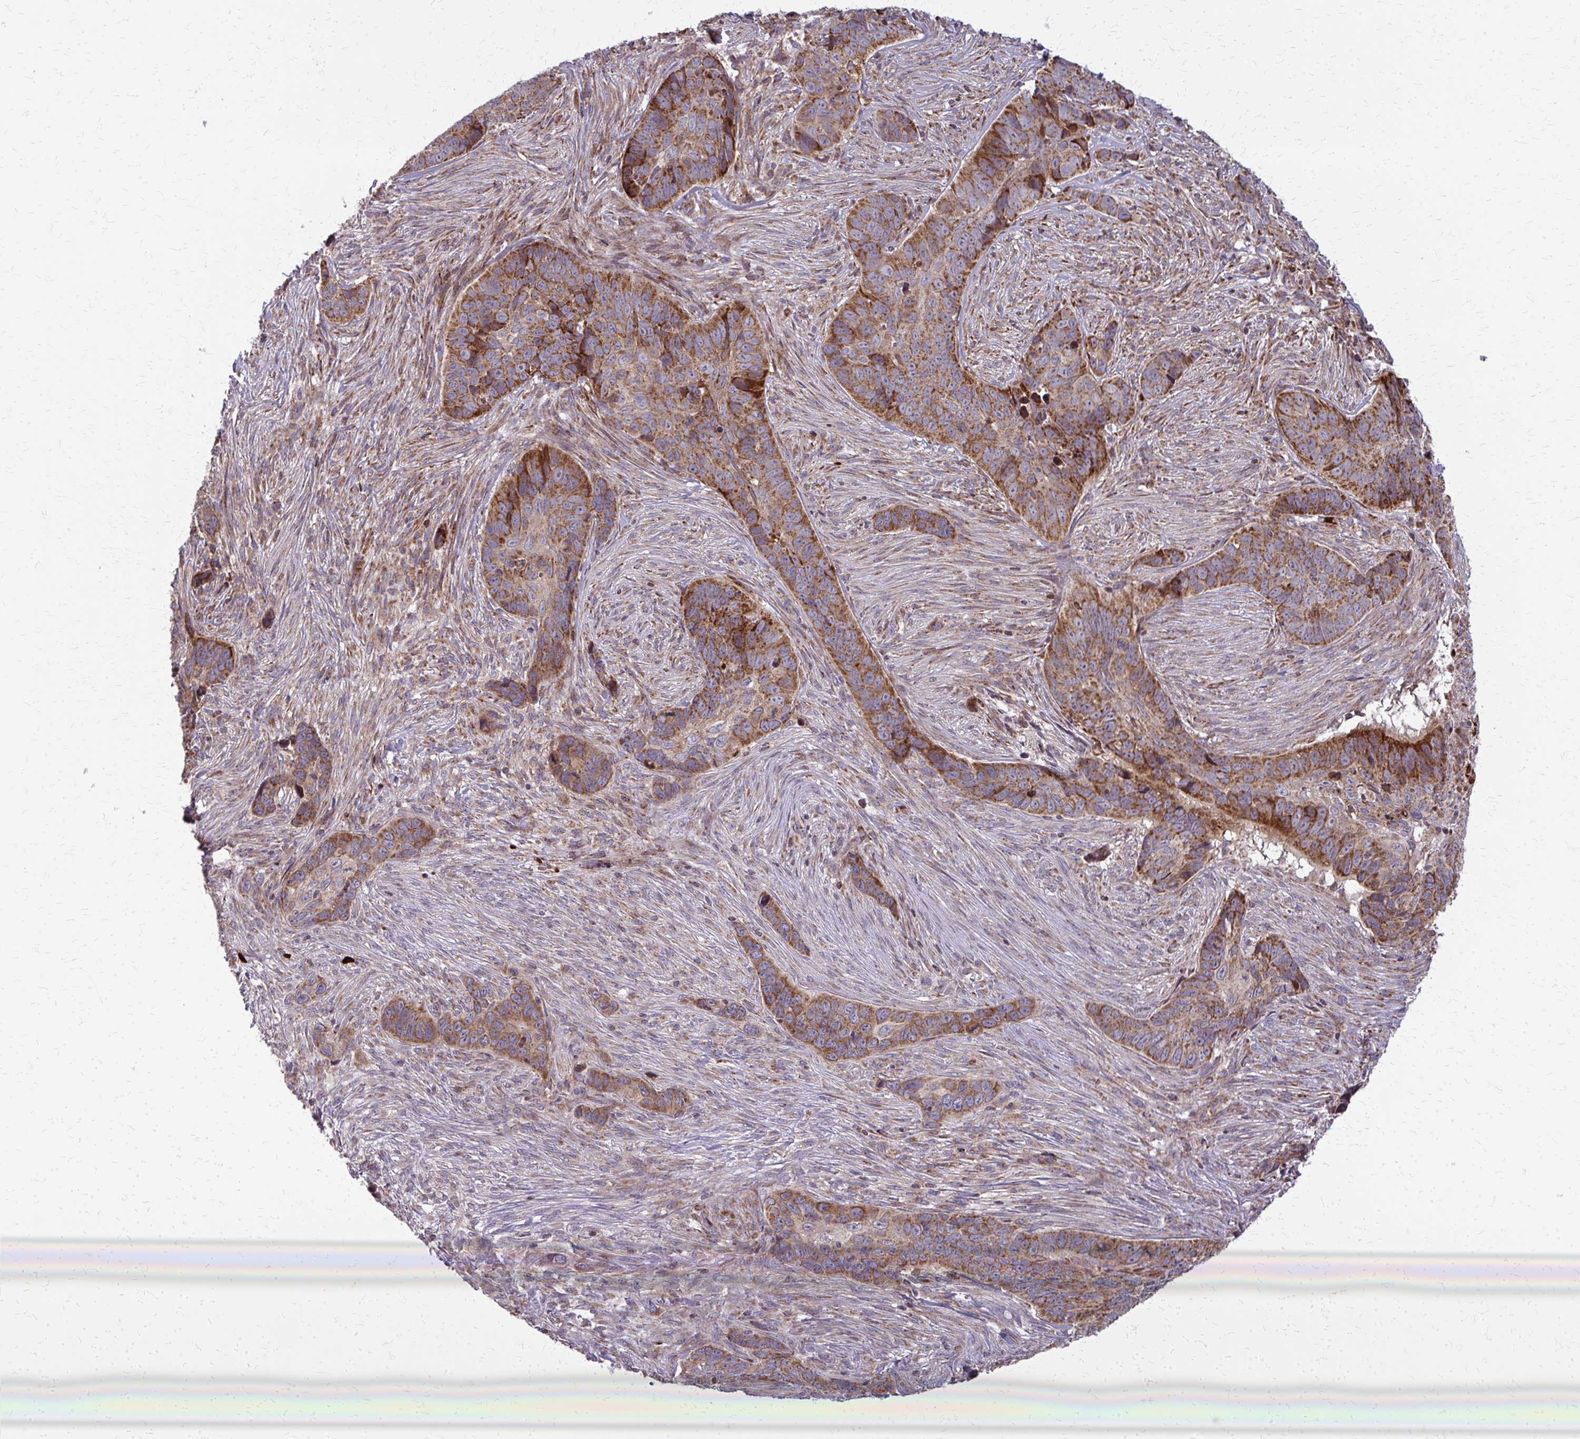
{"staining": {"intensity": "moderate", "quantity": ">75%", "location": "cytoplasmic/membranous"}, "tissue": "skin cancer", "cell_type": "Tumor cells", "image_type": "cancer", "snomed": [{"axis": "morphology", "description": "Basal cell carcinoma"}, {"axis": "topography", "description": "Skin"}], "caption": "Immunohistochemistry of skin cancer exhibits medium levels of moderate cytoplasmic/membranous staining in approximately >75% of tumor cells. Nuclei are stained in blue.", "gene": "MCCC1", "patient": {"sex": "female", "age": 82}}